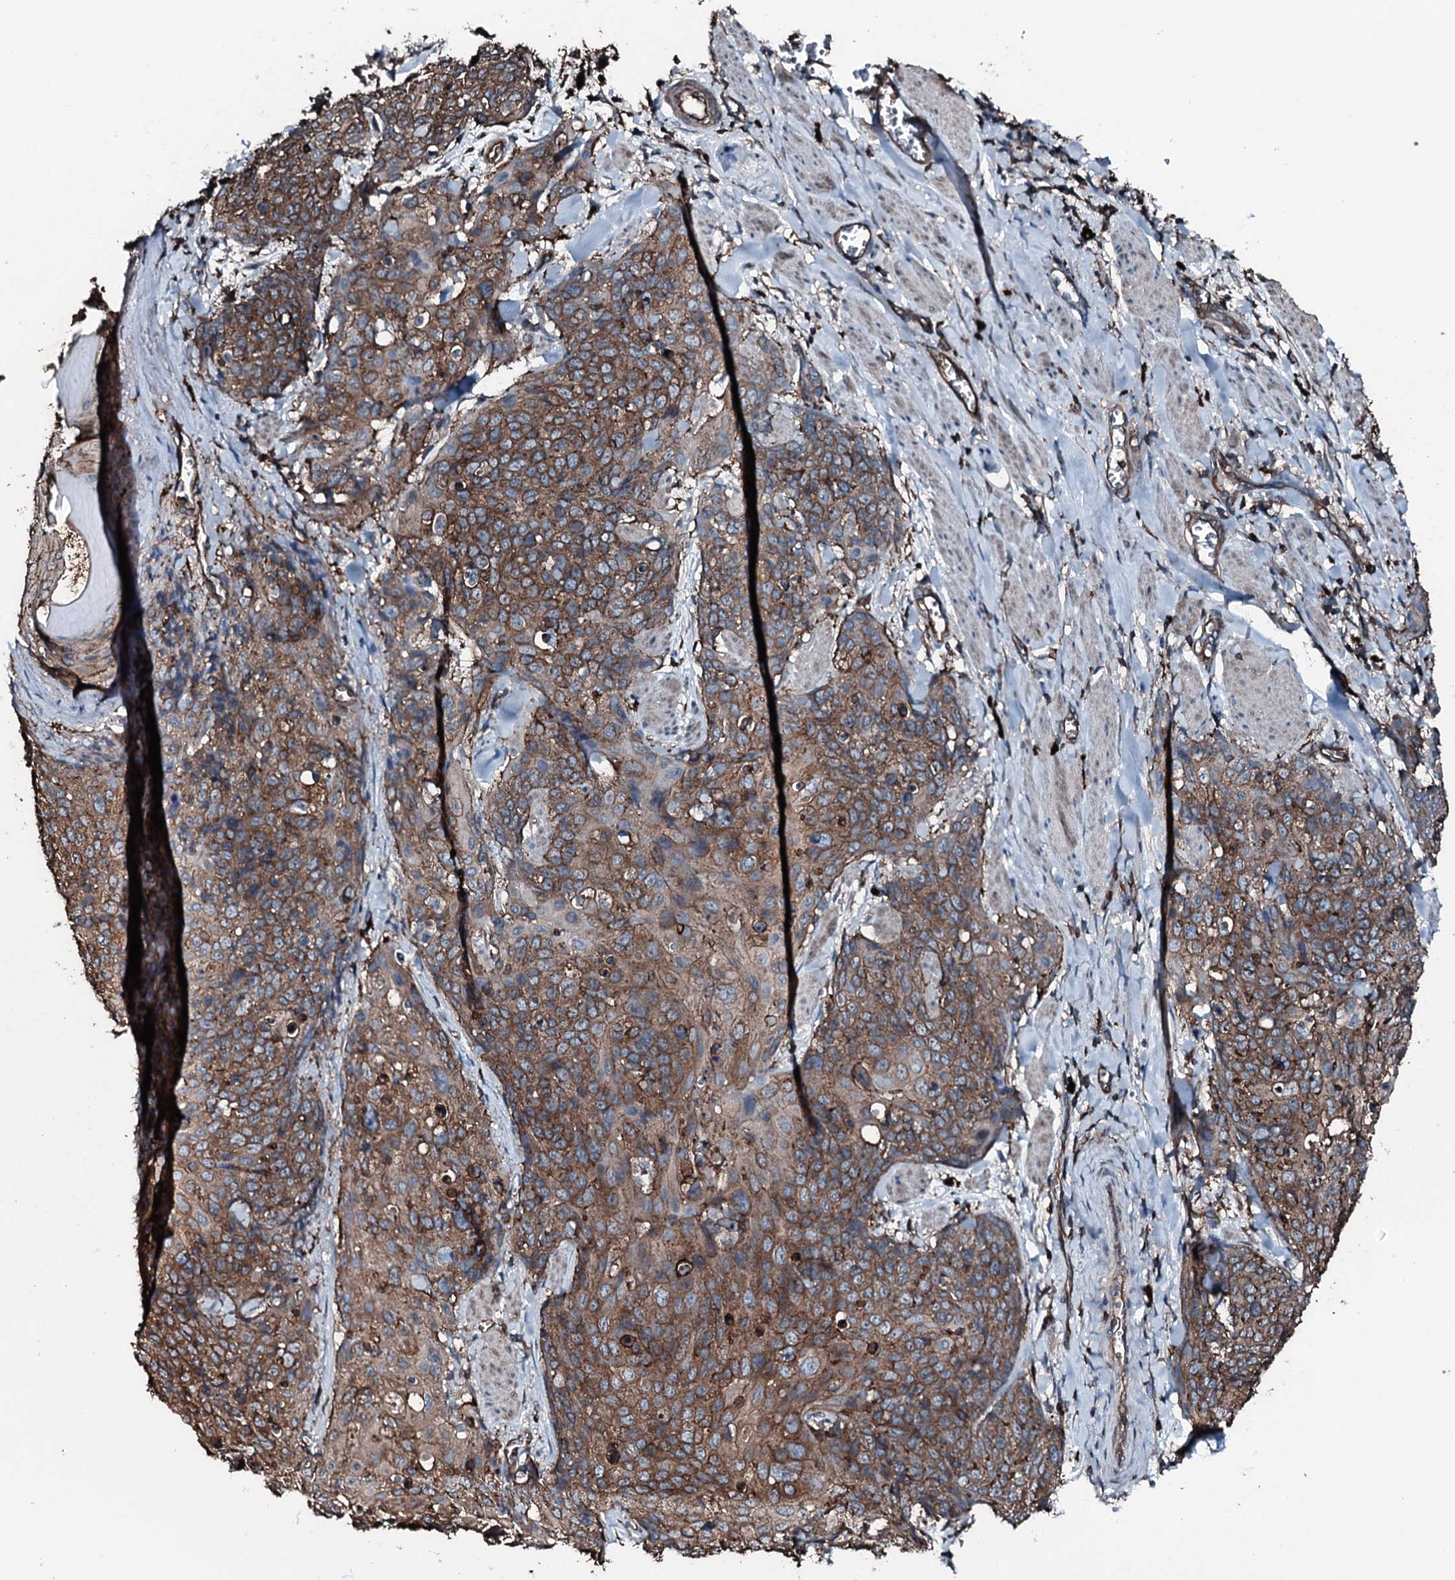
{"staining": {"intensity": "moderate", "quantity": ">75%", "location": "cytoplasmic/membranous"}, "tissue": "skin cancer", "cell_type": "Tumor cells", "image_type": "cancer", "snomed": [{"axis": "morphology", "description": "Squamous cell carcinoma, NOS"}, {"axis": "topography", "description": "Skin"}, {"axis": "topography", "description": "Vulva"}], "caption": "Moderate cytoplasmic/membranous protein expression is present in approximately >75% of tumor cells in squamous cell carcinoma (skin). (IHC, brightfield microscopy, high magnification).", "gene": "SLC25A38", "patient": {"sex": "female", "age": 85}}